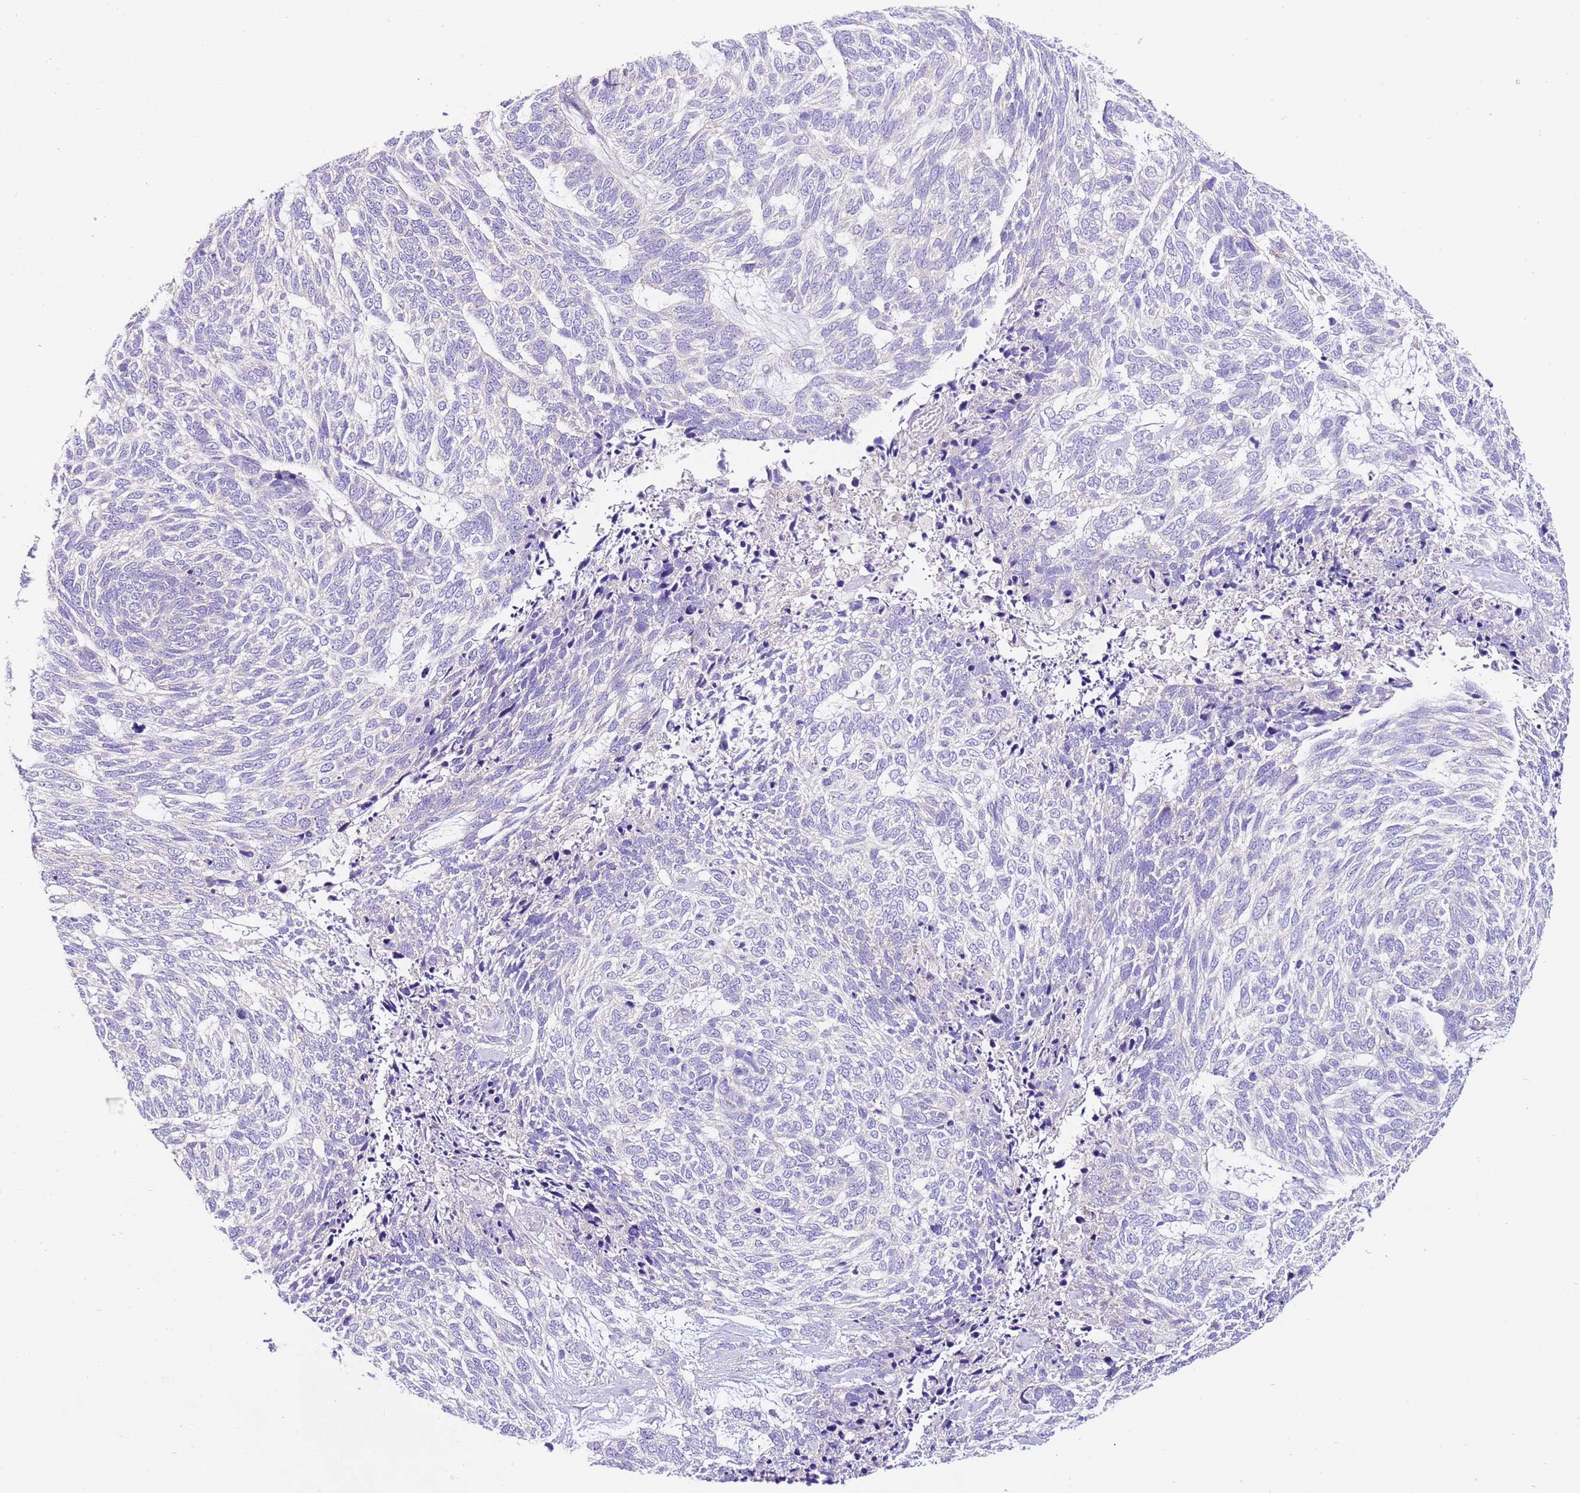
{"staining": {"intensity": "negative", "quantity": "none", "location": "none"}, "tissue": "skin cancer", "cell_type": "Tumor cells", "image_type": "cancer", "snomed": [{"axis": "morphology", "description": "Basal cell carcinoma"}, {"axis": "topography", "description": "Skin"}], "caption": "Micrograph shows no significant protein expression in tumor cells of basal cell carcinoma (skin).", "gene": "RPS10", "patient": {"sex": "female", "age": 65}}